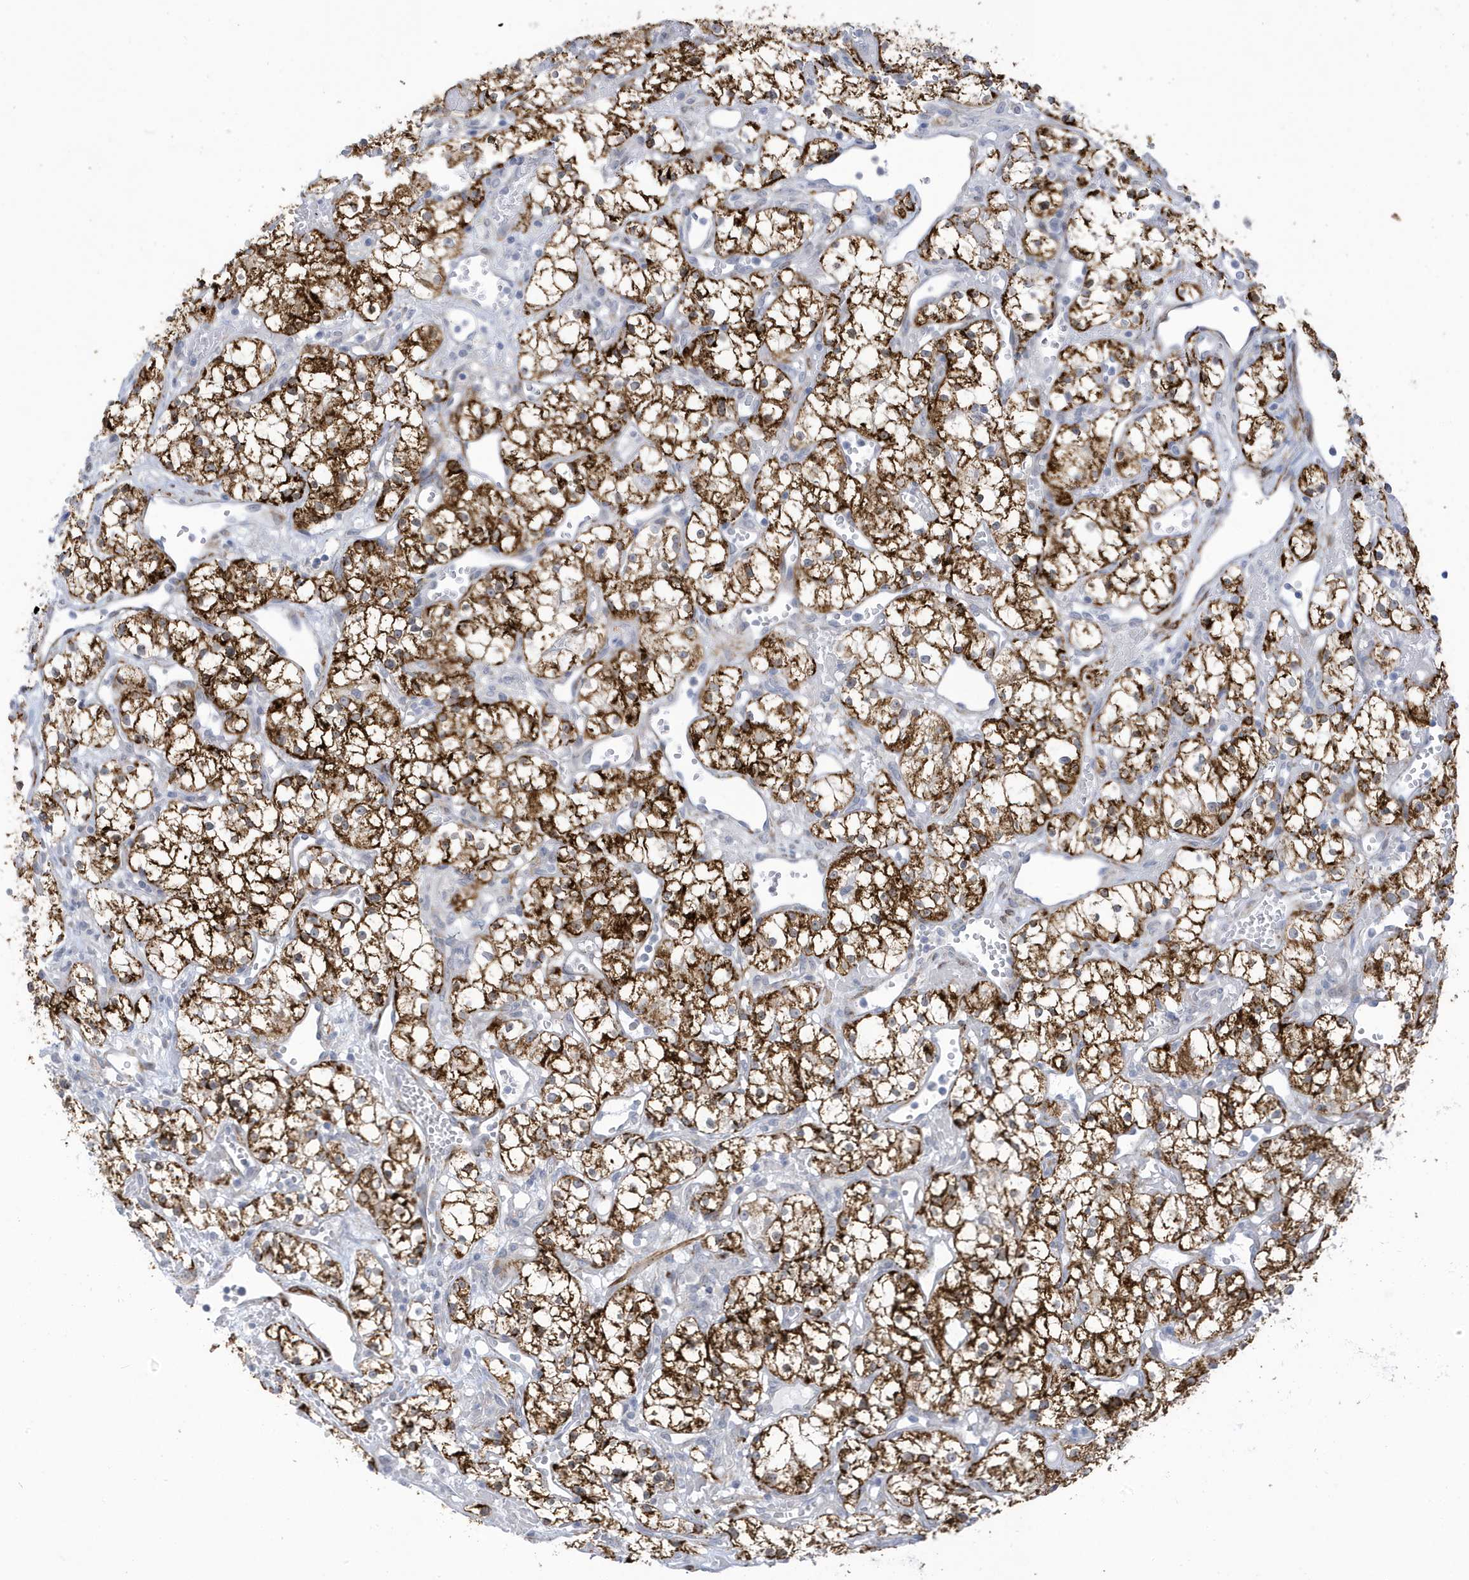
{"staining": {"intensity": "strong", "quantity": ">75%", "location": "cytoplasmic/membranous"}, "tissue": "renal cancer", "cell_type": "Tumor cells", "image_type": "cancer", "snomed": [{"axis": "morphology", "description": "Adenocarcinoma, NOS"}, {"axis": "topography", "description": "Kidney"}], "caption": "This is a photomicrograph of immunohistochemistry (IHC) staining of adenocarcinoma (renal), which shows strong staining in the cytoplasmic/membranous of tumor cells.", "gene": "PERM1", "patient": {"sex": "male", "age": 59}}